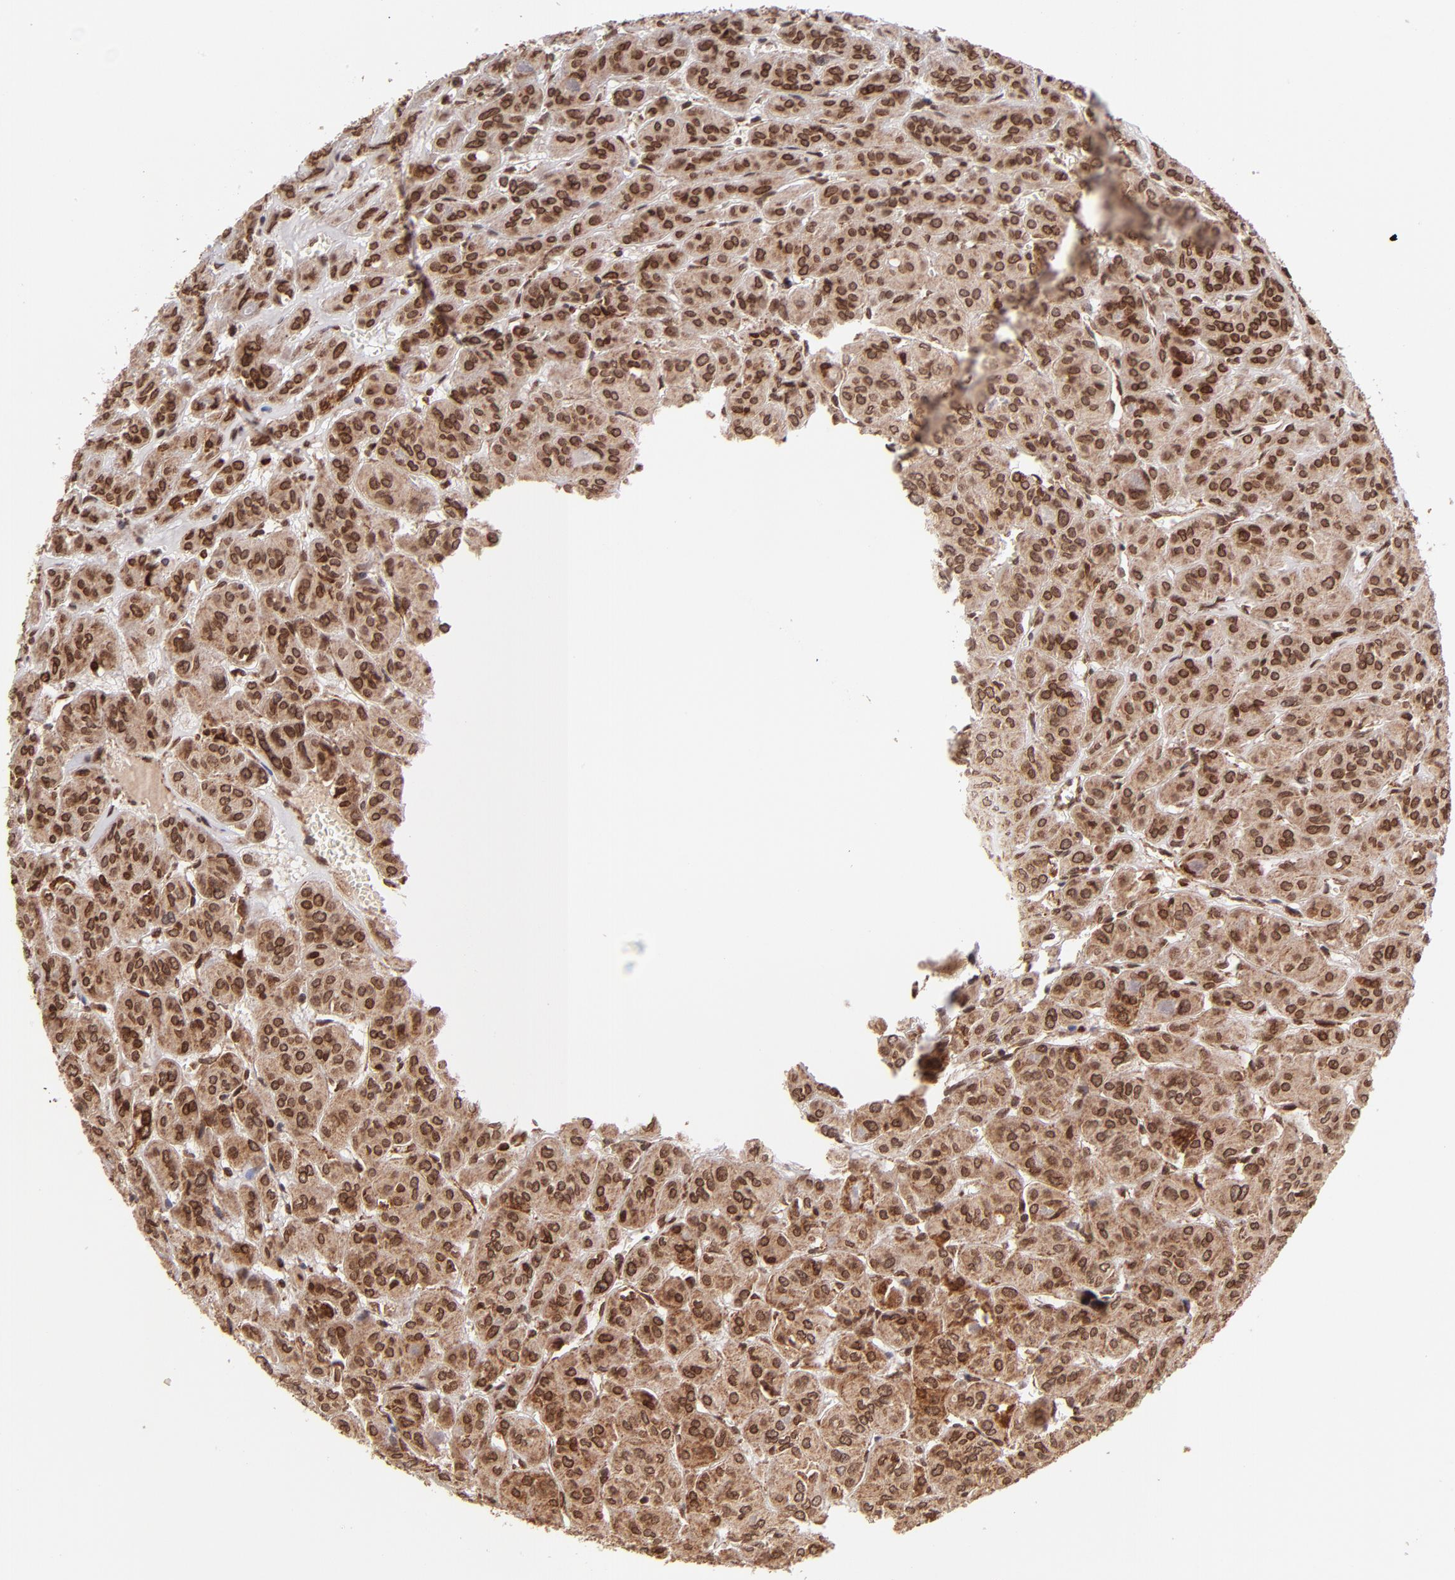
{"staining": {"intensity": "strong", "quantity": ">75%", "location": "cytoplasmic/membranous,nuclear"}, "tissue": "thyroid cancer", "cell_type": "Tumor cells", "image_type": "cancer", "snomed": [{"axis": "morphology", "description": "Follicular adenoma carcinoma, NOS"}, {"axis": "topography", "description": "Thyroid gland"}], "caption": "Thyroid follicular adenoma carcinoma stained for a protein reveals strong cytoplasmic/membranous and nuclear positivity in tumor cells. The protein is stained brown, and the nuclei are stained in blue (DAB (3,3'-diaminobenzidine) IHC with brightfield microscopy, high magnification).", "gene": "TOP1MT", "patient": {"sex": "female", "age": 71}}